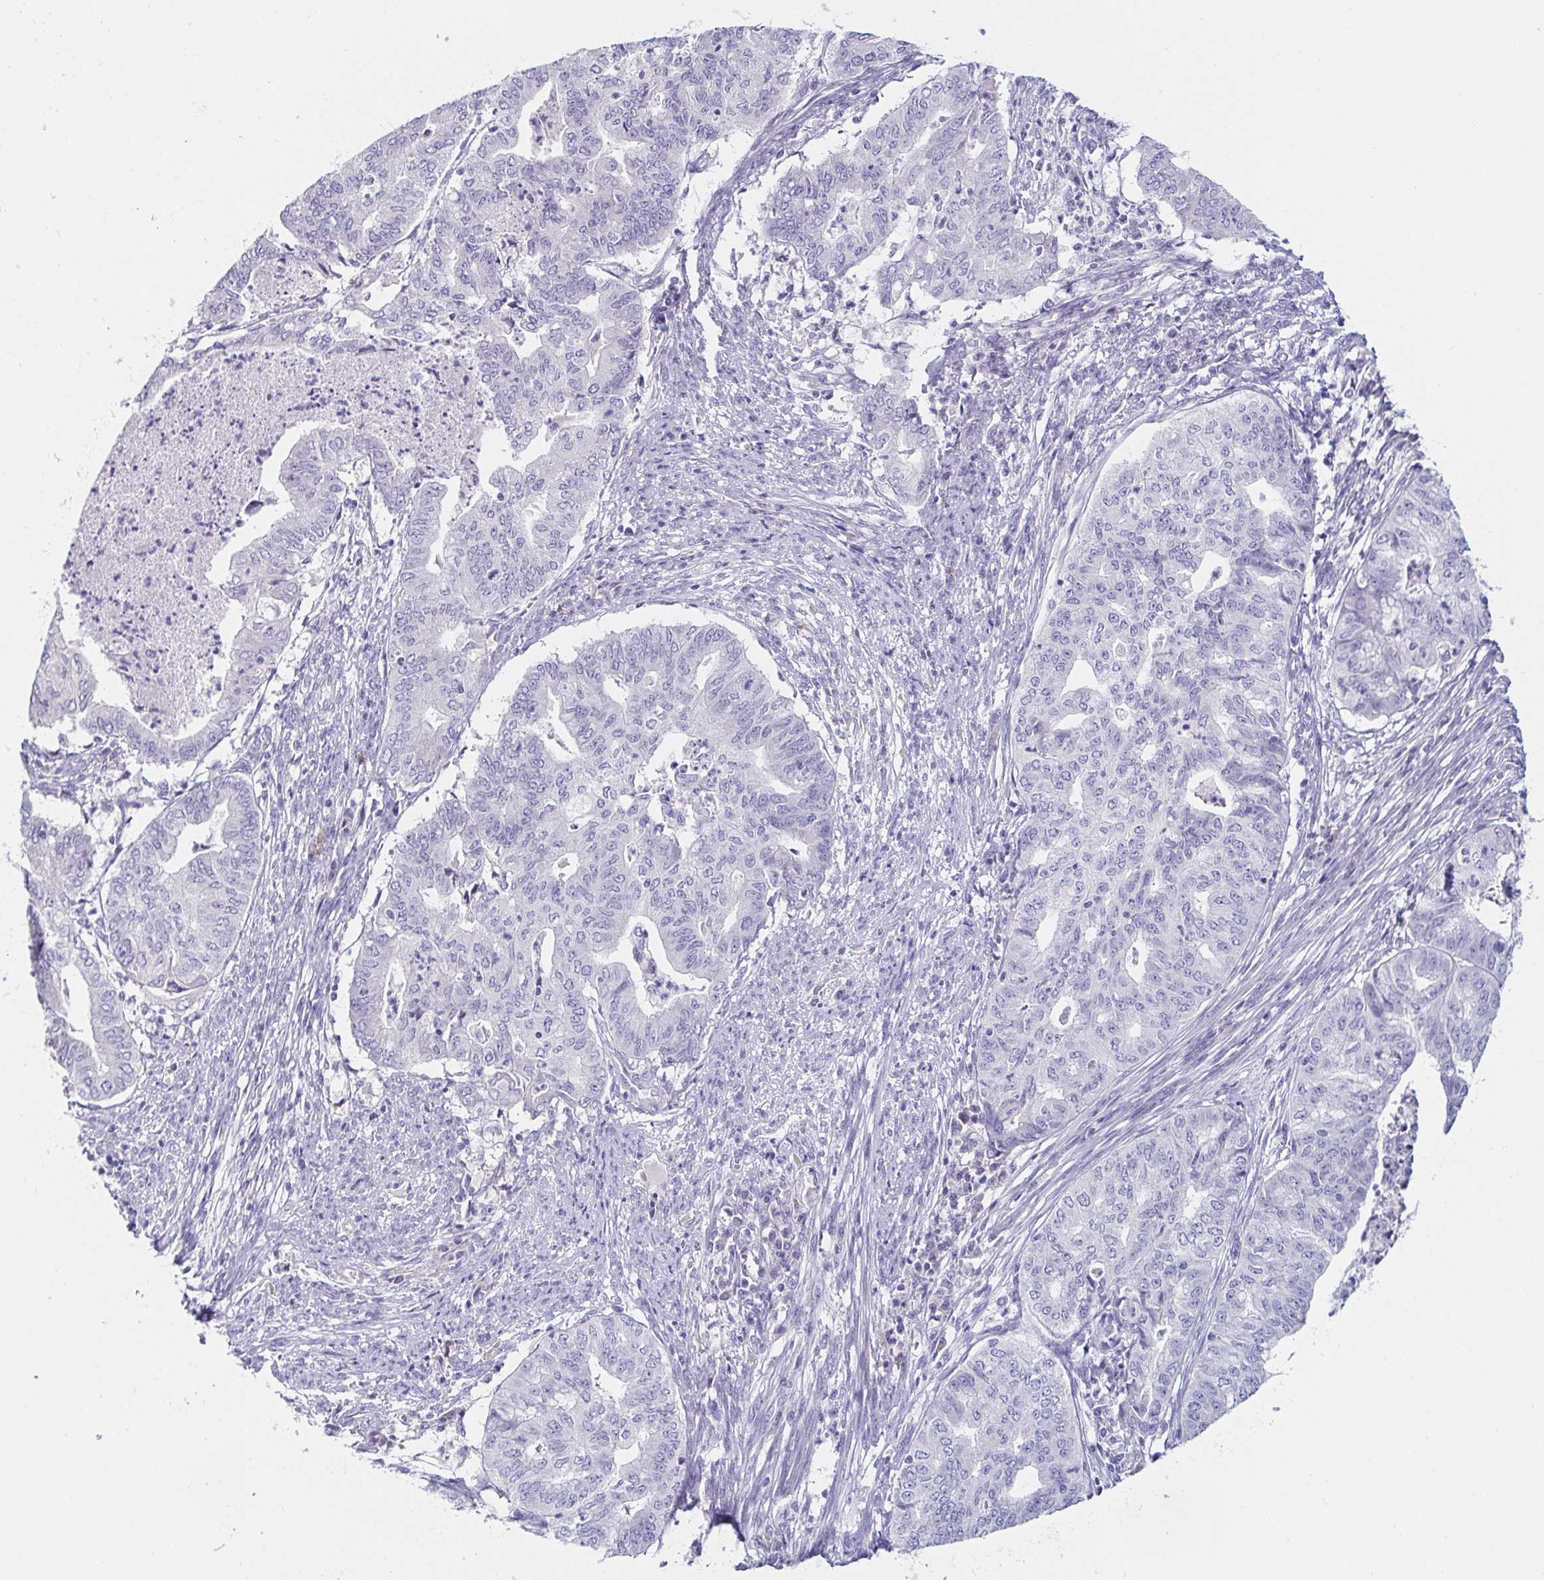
{"staining": {"intensity": "negative", "quantity": "none", "location": "none"}, "tissue": "endometrial cancer", "cell_type": "Tumor cells", "image_type": "cancer", "snomed": [{"axis": "morphology", "description": "Adenocarcinoma, NOS"}, {"axis": "topography", "description": "Endometrium"}], "caption": "High power microscopy image of an immunohistochemistry micrograph of endometrial cancer, revealing no significant positivity in tumor cells.", "gene": "C4orf17", "patient": {"sex": "female", "age": 79}}